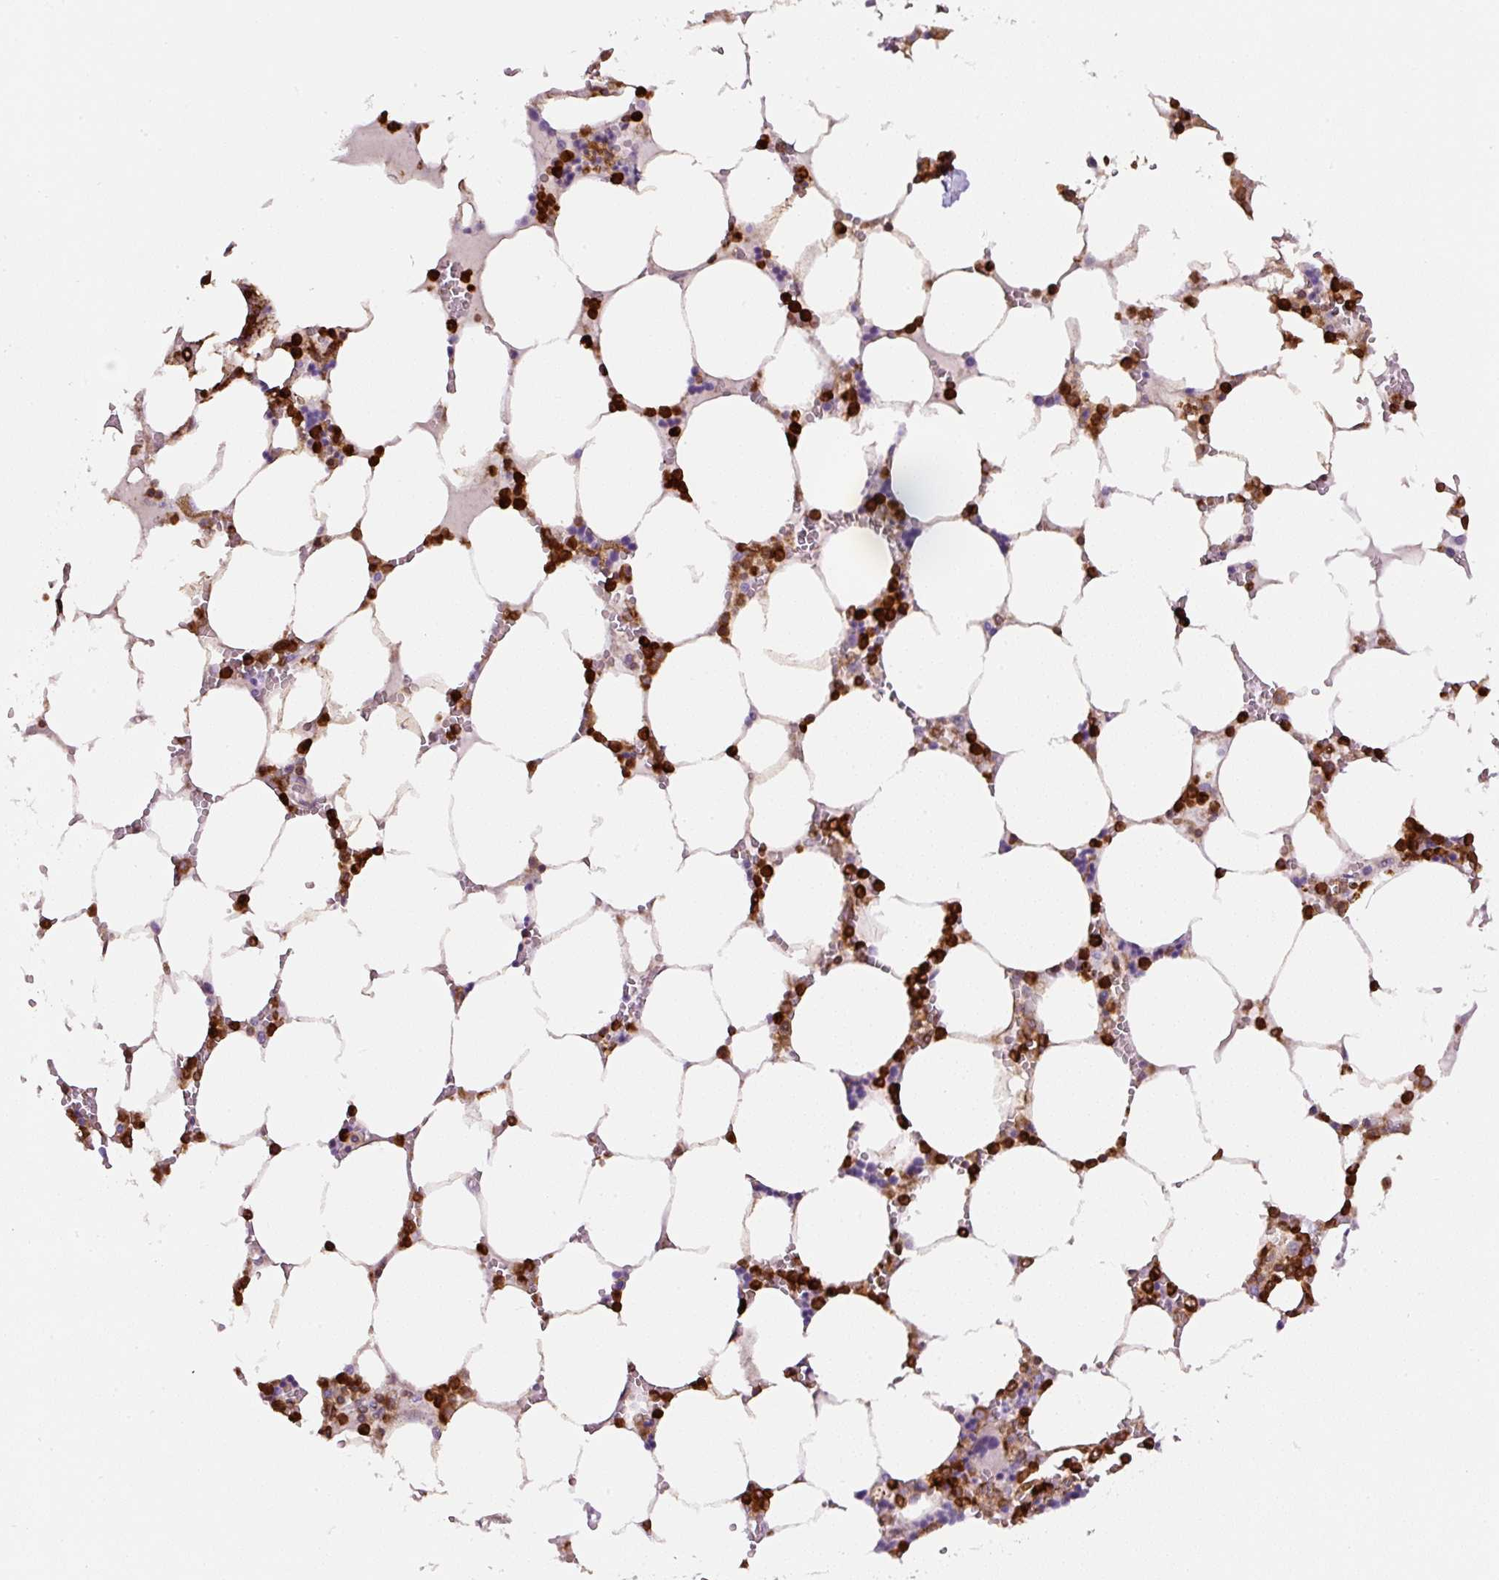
{"staining": {"intensity": "strong", "quantity": "25%-75%", "location": "cytoplasmic/membranous,nuclear"}, "tissue": "bone marrow", "cell_type": "Hematopoietic cells", "image_type": "normal", "snomed": [{"axis": "morphology", "description": "Normal tissue, NOS"}, {"axis": "topography", "description": "Bone marrow"}], "caption": "Bone marrow stained for a protein displays strong cytoplasmic/membranous,nuclear positivity in hematopoietic cells. The staining was performed using DAB to visualize the protein expression in brown, while the nuclei were stained in blue with hematoxylin (Magnification: 20x).", "gene": "ANXA1", "patient": {"sex": "male", "age": 64}}